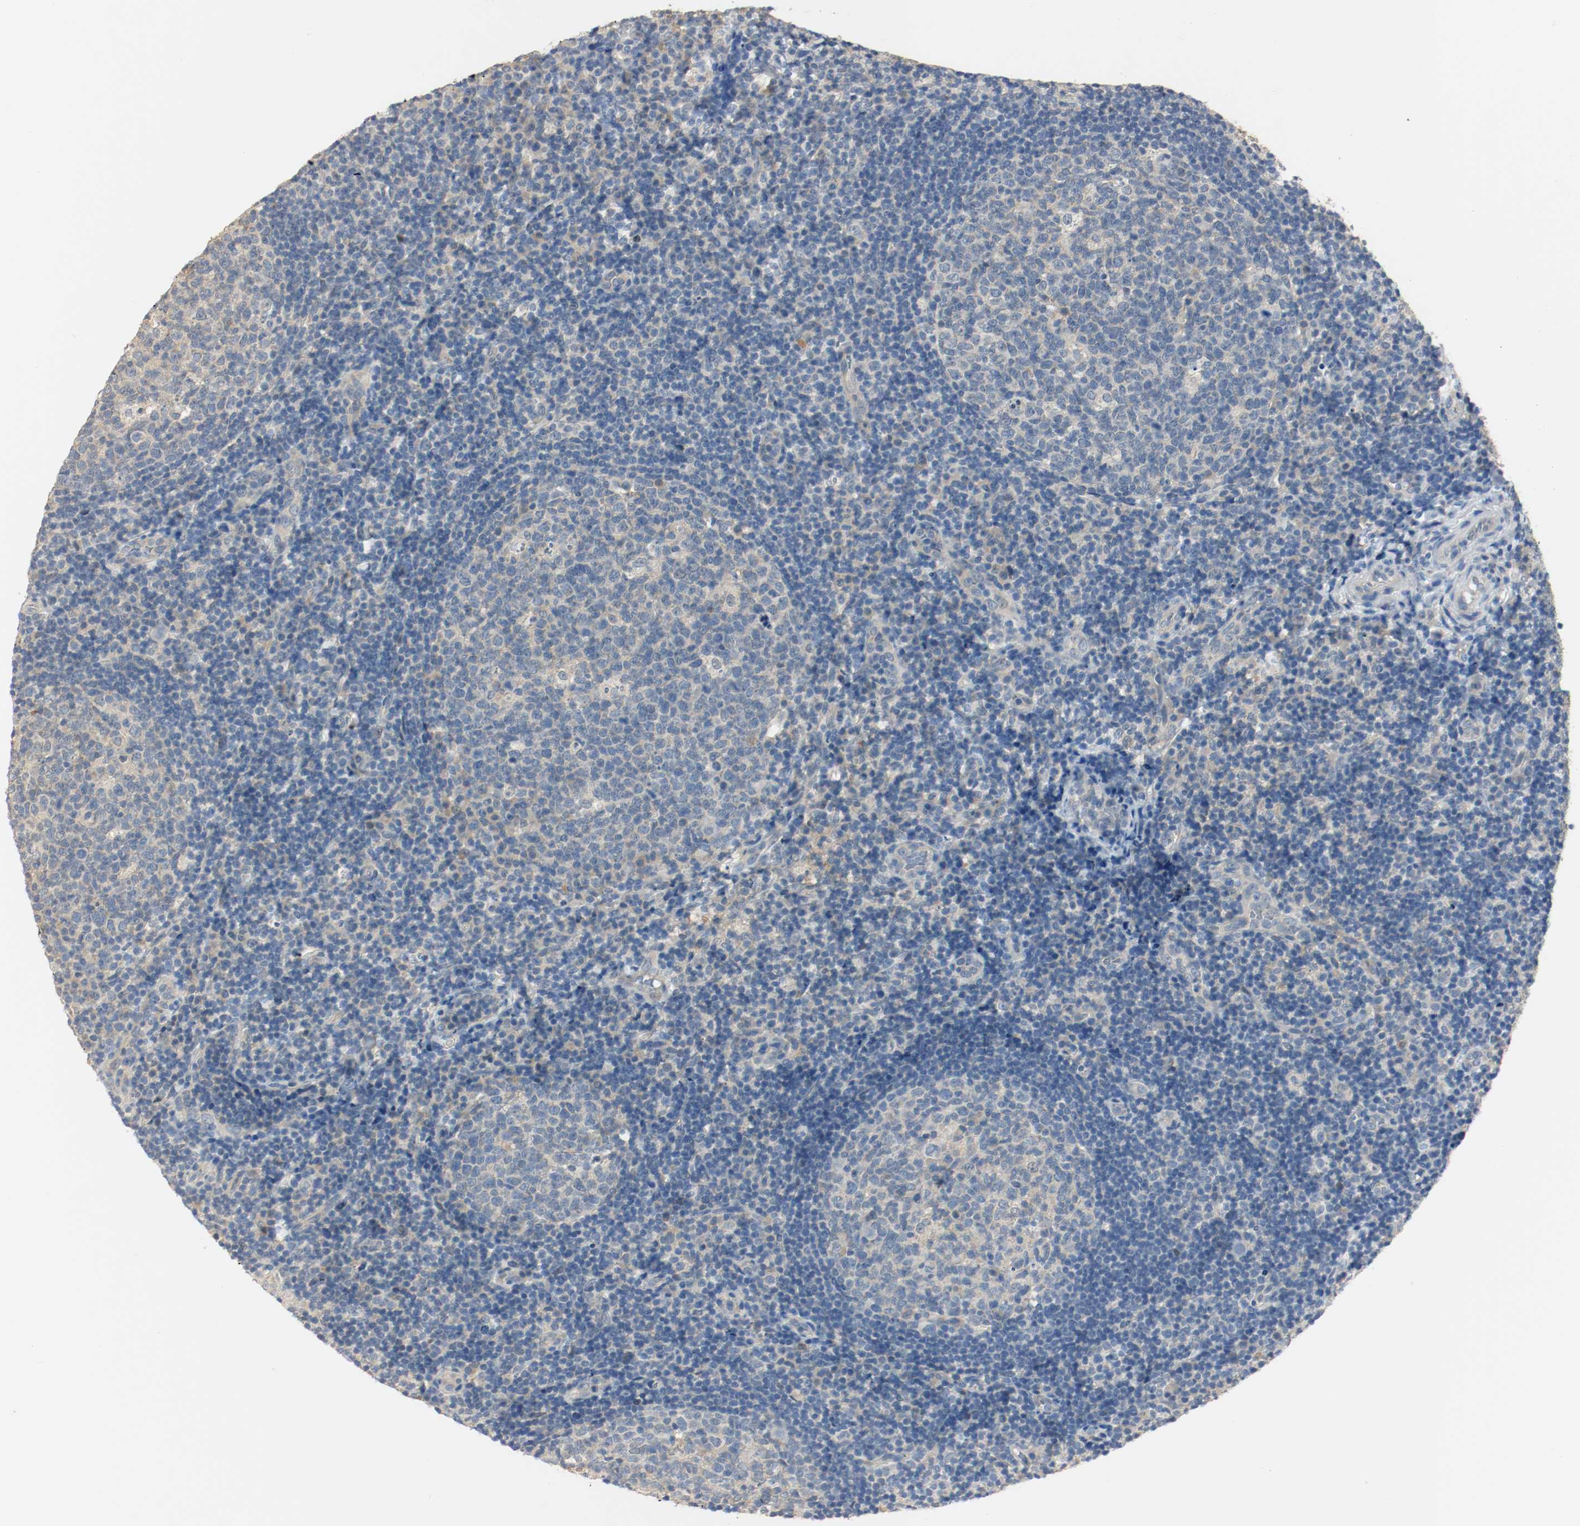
{"staining": {"intensity": "negative", "quantity": "none", "location": "none"}, "tissue": "tonsil", "cell_type": "Germinal center cells", "image_type": "normal", "snomed": [{"axis": "morphology", "description": "Normal tissue, NOS"}, {"axis": "topography", "description": "Tonsil"}], "caption": "A photomicrograph of human tonsil is negative for staining in germinal center cells. (DAB (3,3'-diaminobenzidine) immunohistochemistry visualized using brightfield microscopy, high magnification).", "gene": "MELTF", "patient": {"sex": "female", "age": 40}}